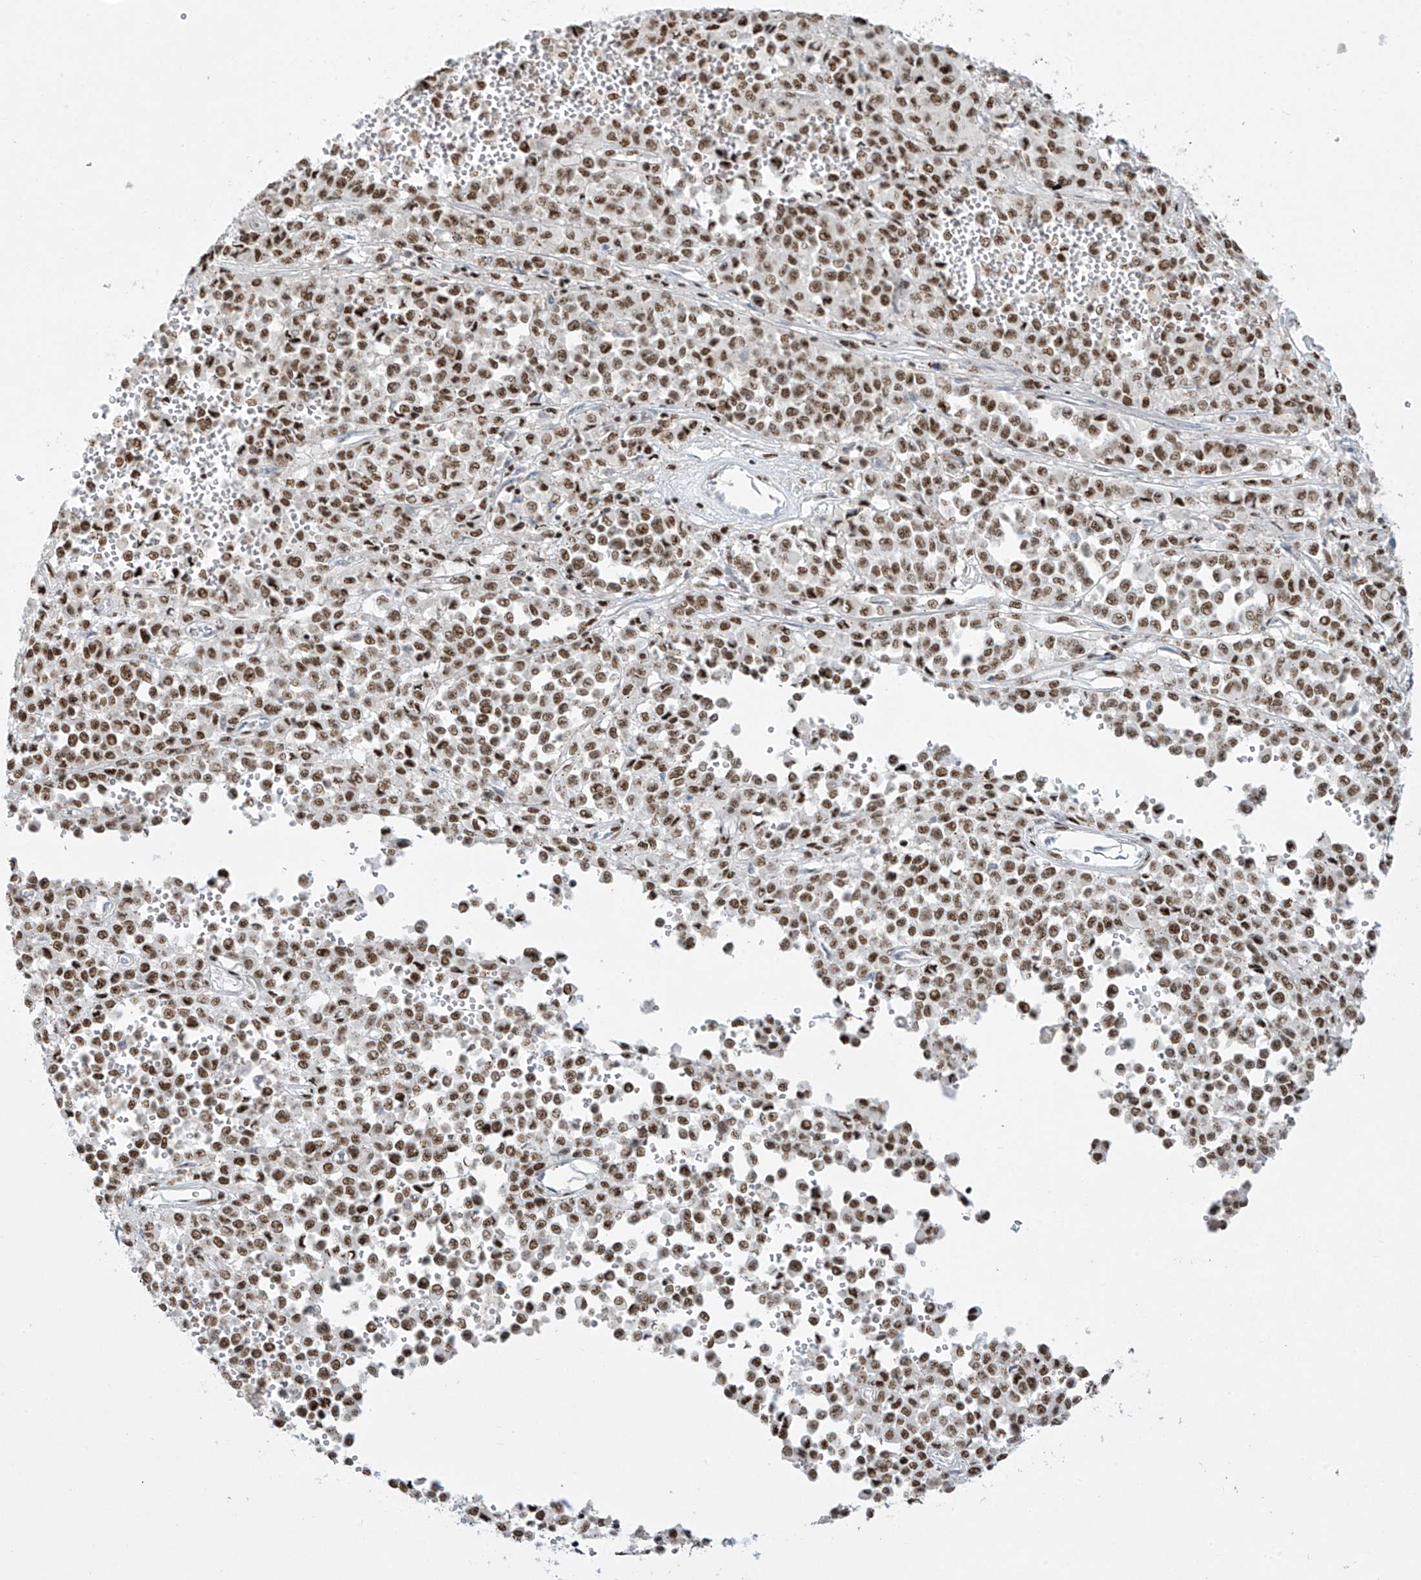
{"staining": {"intensity": "moderate", "quantity": ">75%", "location": "nuclear"}, "tissue": "melanoma", "cell_type": "Tumor cells", "image_type": "cancer", "snomed": [{"axis": "morphology", "description": "Malignant melanoma, Metastatic site"}, {"axis": "topography", "description": "Pancreas"}], "caption": "Melanoma stained with DAB (3,3'-diaminobenzidine) immunohistochemistry displays medium levels of moderate nuclear staining in about >75% of tumor cells.", "gene": "MS4A6A", "patient": {"sex": "female", "age": 30}}